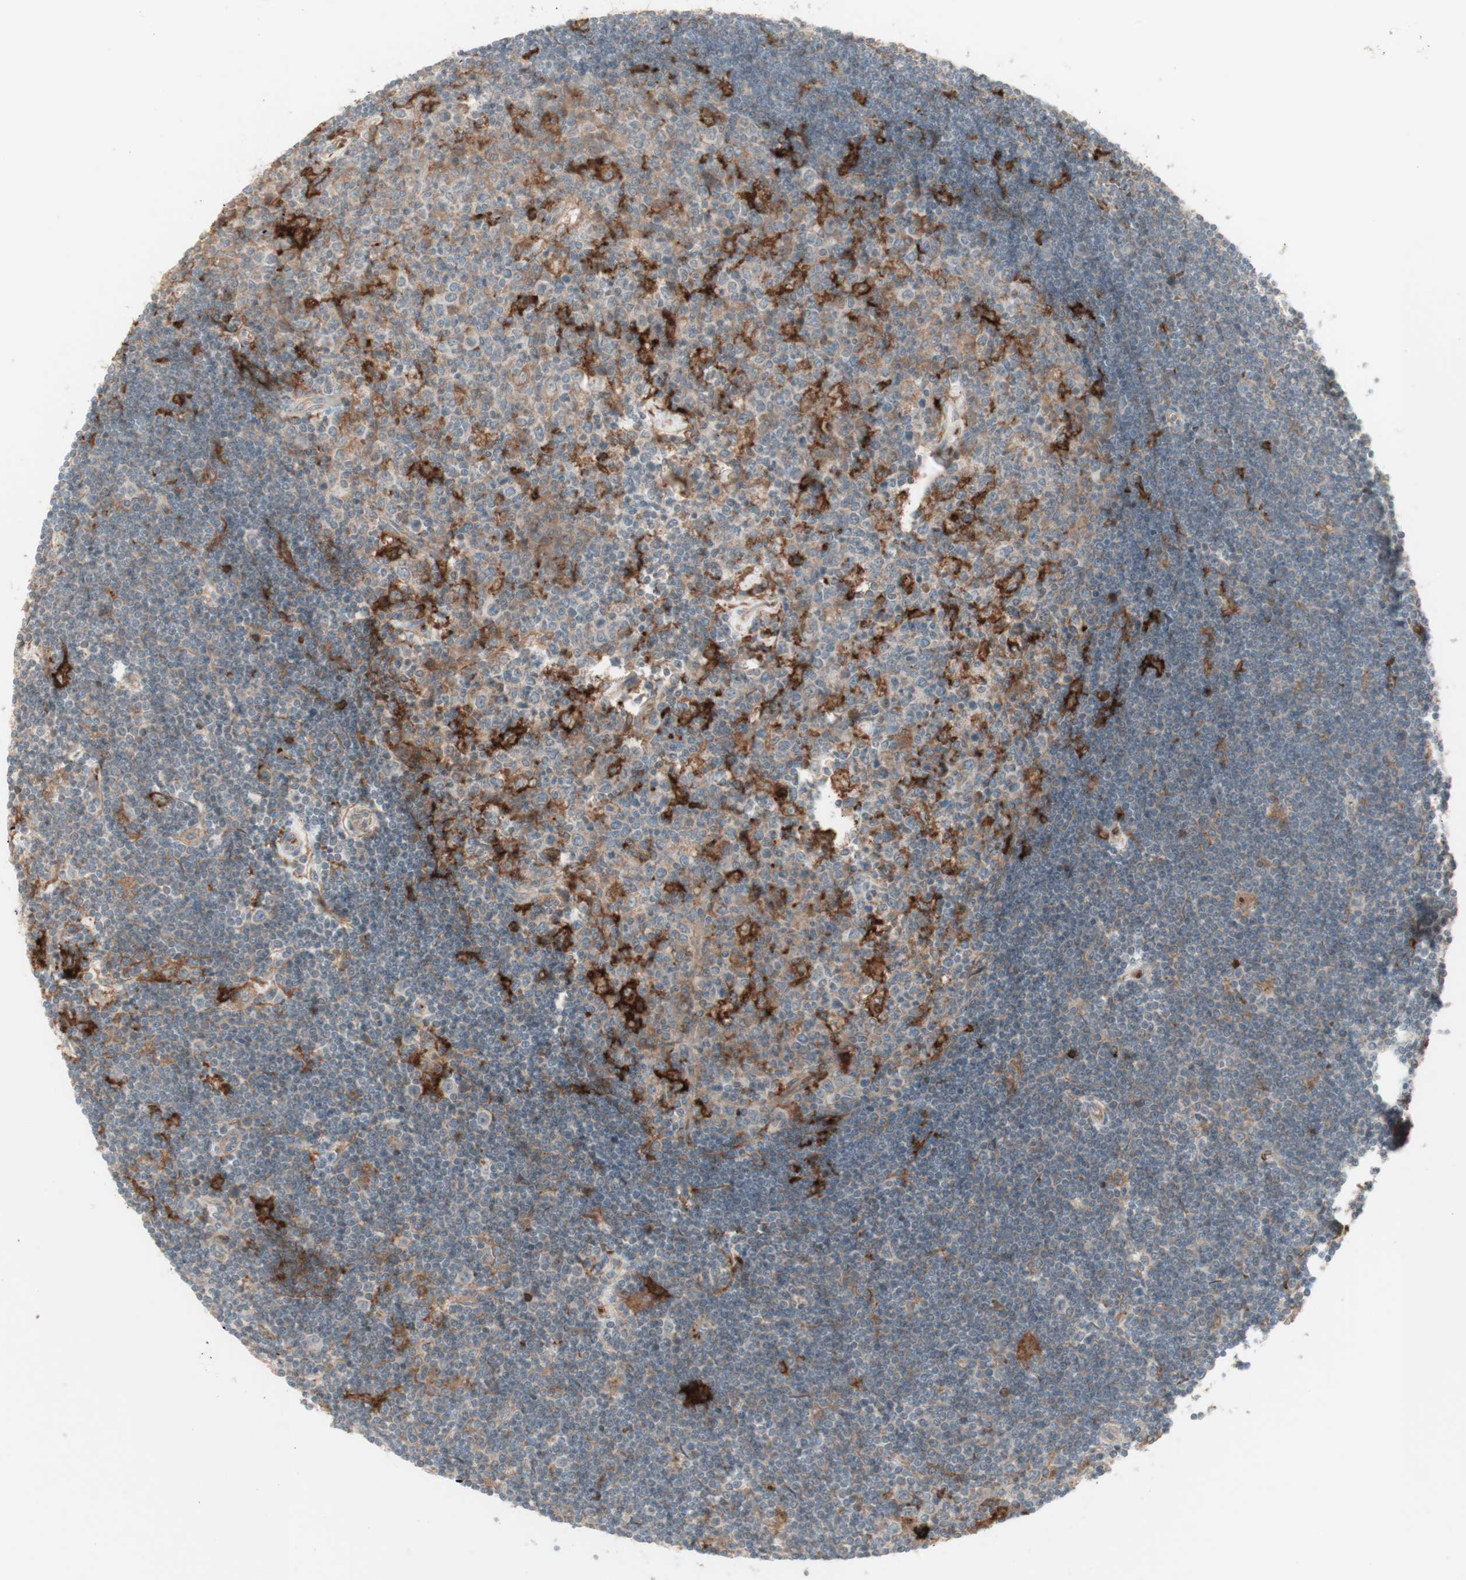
{"staining": {"intensity": "moderate", "quantity": "25%-75%", "location": "cytoplasmic/membranous"}, "tissue": "lymphoma", "cell_type": "Tumor cells", "image_type": "cancer", "snomed": [{"axis": "morphology", "description": "Malignant lymphoma, non-Hodgkin's type, Low grade"}, {"axis": "topography", "description": "Spleen"}], "caption": "A histopathology image showing moderate cytoplasmic/membranous expression in about 25%-75% of tumor cells in malignant lymphoma, non-Hodgkin's type (low-grade), as visualized by brown immunohistochemical staining.", "gene": "PTGER4", "patient": {"sex": "male", "age": 76}}